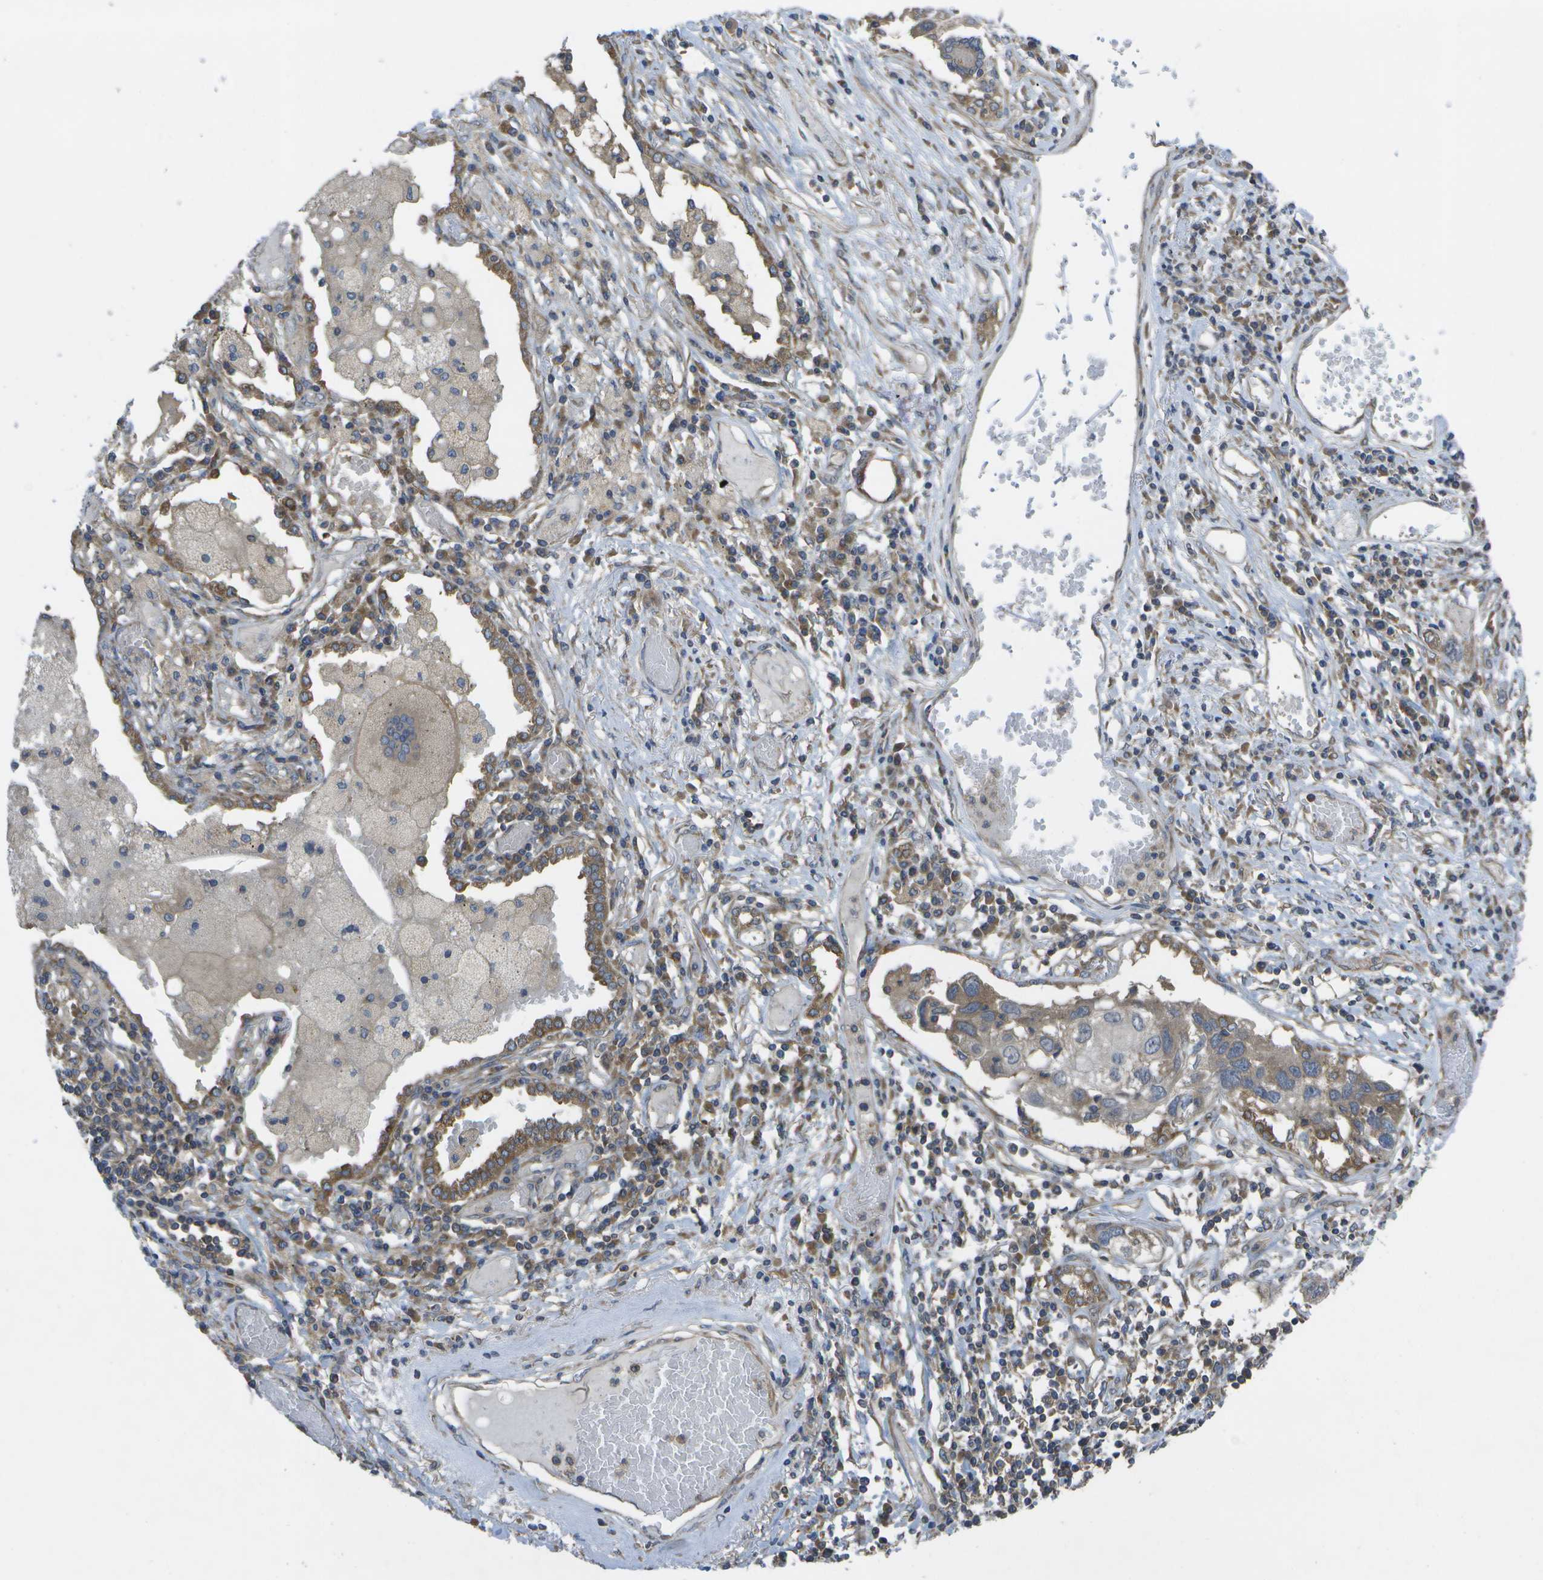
{"staining": {"intensity": "moderate", "quantity": "<25%", "location": "cytoplasmic/membranous"}, "tissue": "lung cancer", "cell_type": "Tumor cells", "image_type": "cancer", "snomed": [{"axis": "morphology", "description": "Squamous cell carcinoma, NOS"}, {"axis": "topography", "description": "Lung"}], "caption": "This is an image of immunohistochemistry (IHC) staining of lung cancer, which shows moderate staining in the cytoplasmic/membranous of tumor cells.", "gene": "DPM3", "patient": {"sex": "male", "age": 71}}